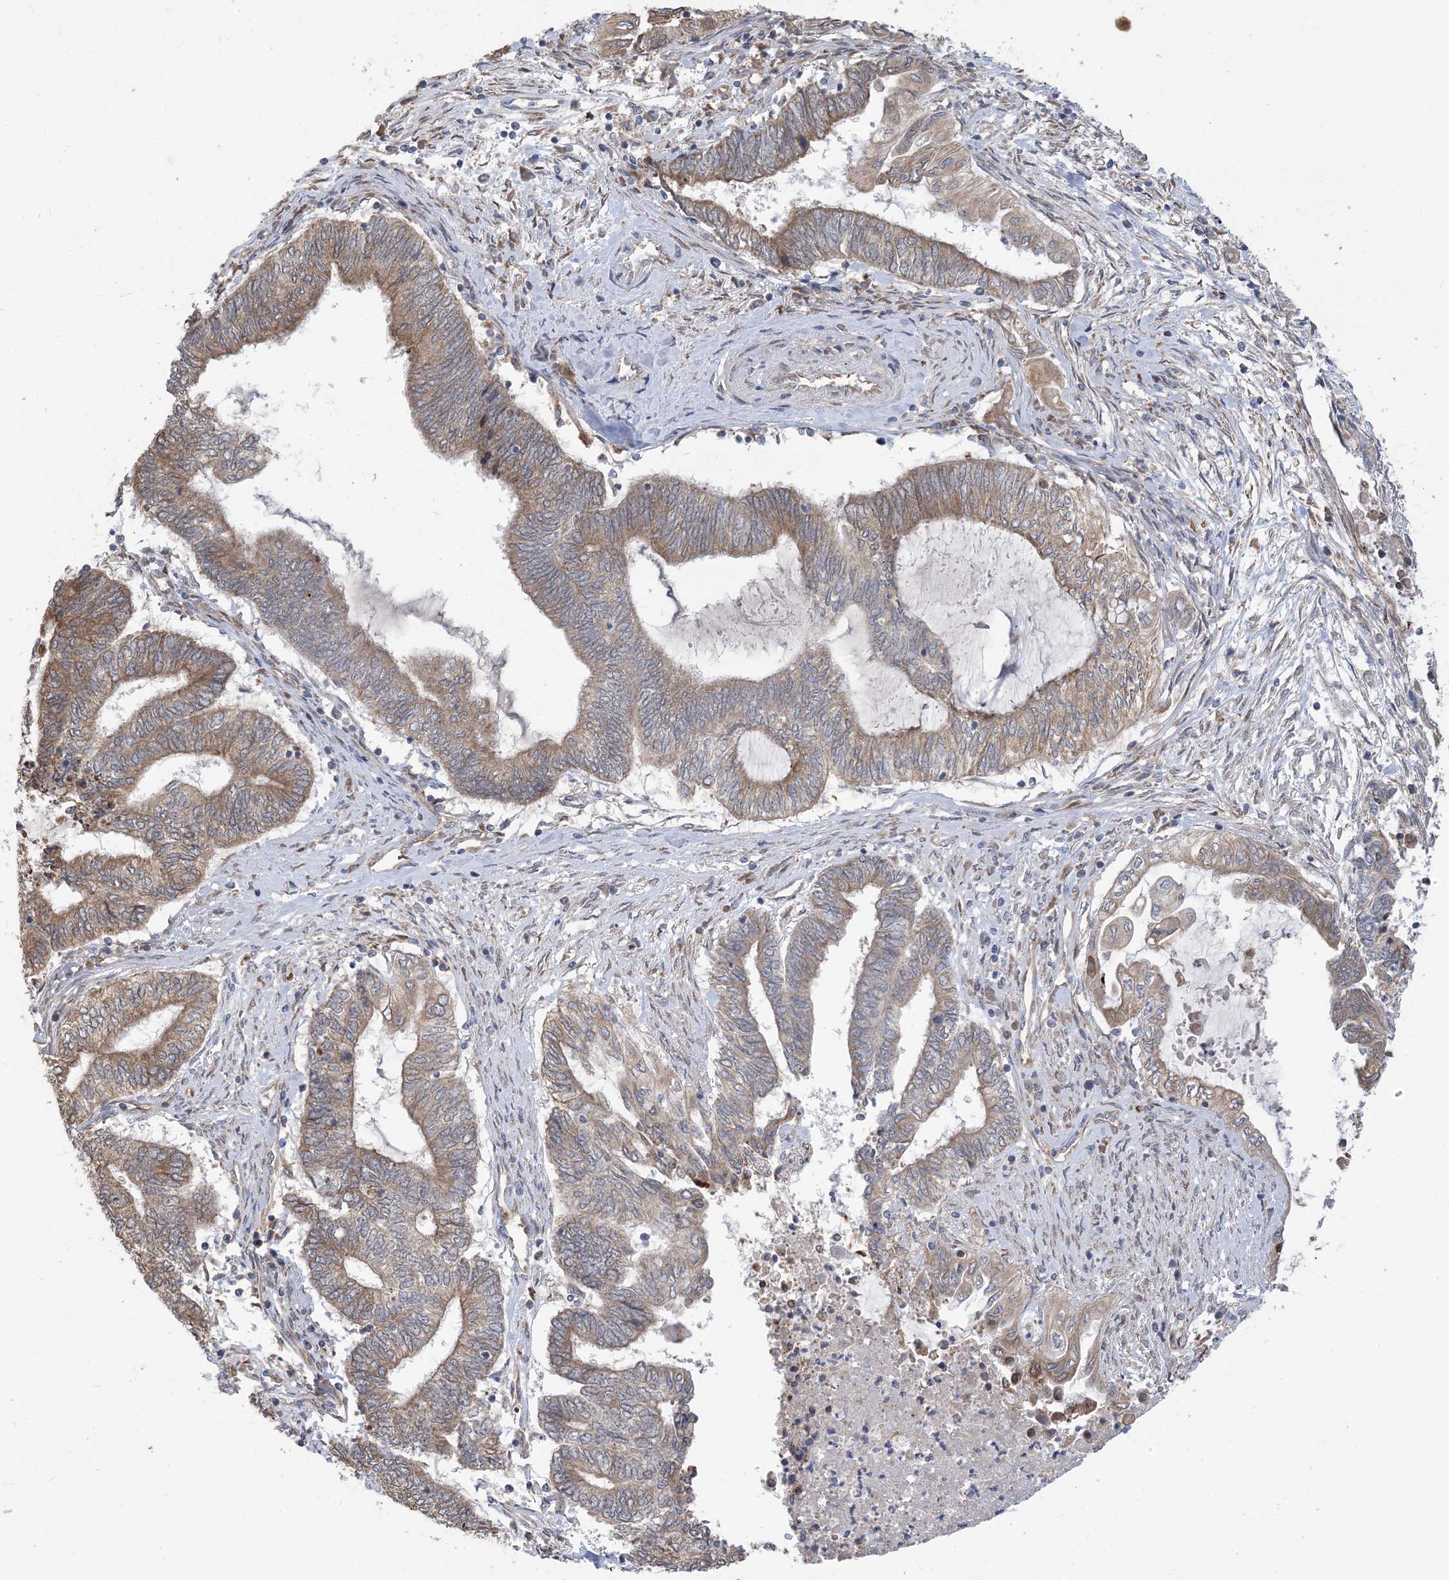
{"staining": {"intensity": "moderate", "quantity": "25%-75%", "location": "cytoplasmic/membranous"}, "tissue": "endometrial cancer", "cell_type": "Tumor cells", "image_type": "cancer", "snomed": [{"axis": "morphology", "description": "Adenocarcinoma, NOS"}, {"axis": "topography", "description": "Uterus"}, {"axis": "topography", "description": "Endometrium"}], "caption": "Immunohistochemical staining of human endometrial cancer (adenocarcinoma) demonstrates moderate cytoplasmic/membranous protein positivity in approximately 25%-75% of tumor cells.", "gene": "CLEC16A", "patient": {"sex": "female", "age": 70}}